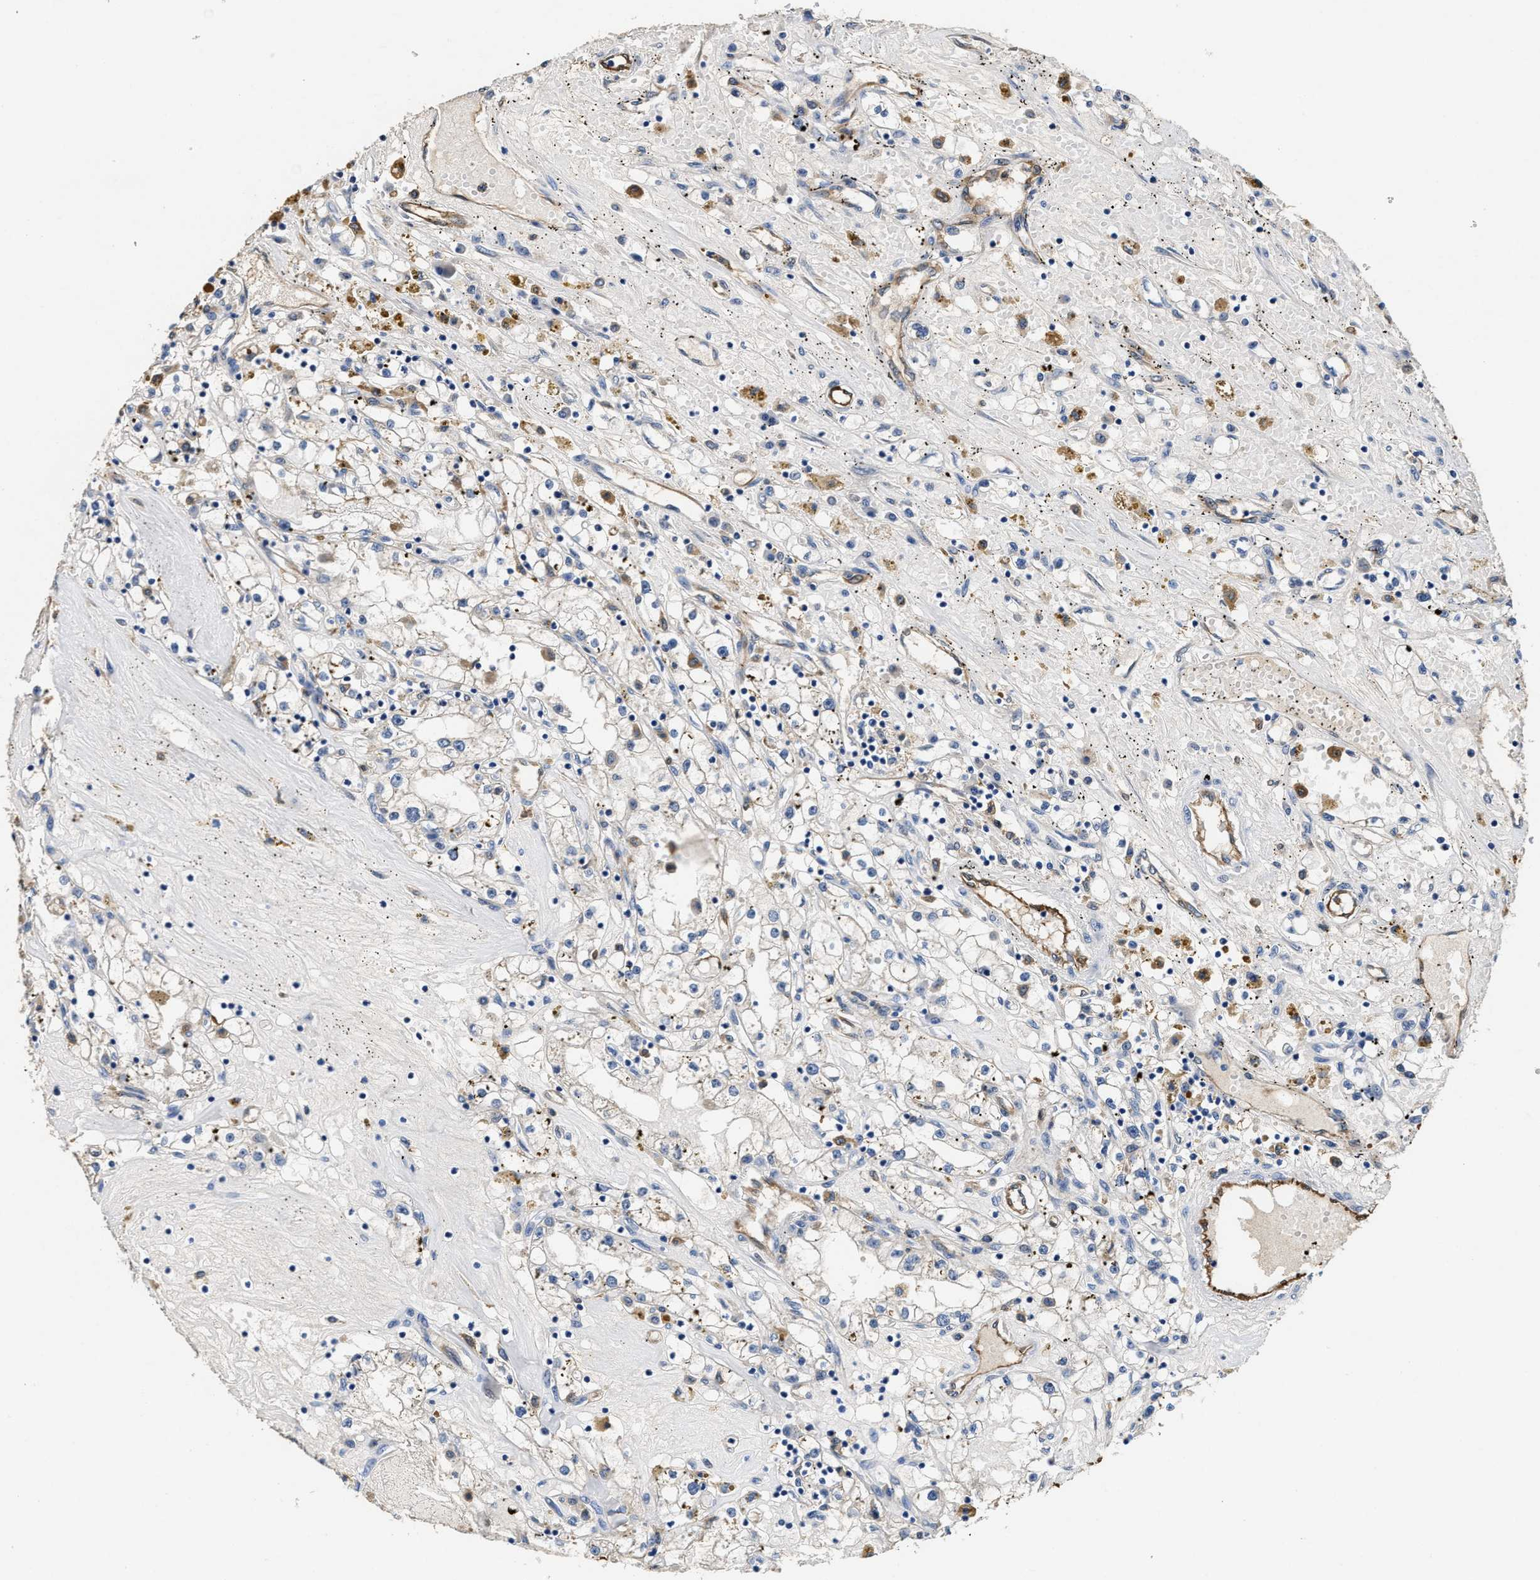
{"staining": {"intensity": "negative", "quantity": "none", "location": "none"}, "tissue": "renal cancer", "cell_type": "Tumor cells", "image_type": "cancer", "snomed": [{"axis": "morphology", "description": "Adenocarcinoma, NOS"}, {"axis": "topography", "description": "Kidney"}], "caption": "A micrograph of human renal adenocarcinoma is negative for staining in tumor cells.", "gene": "PEG10", "patient": {"sex": "male", "age": 56}}